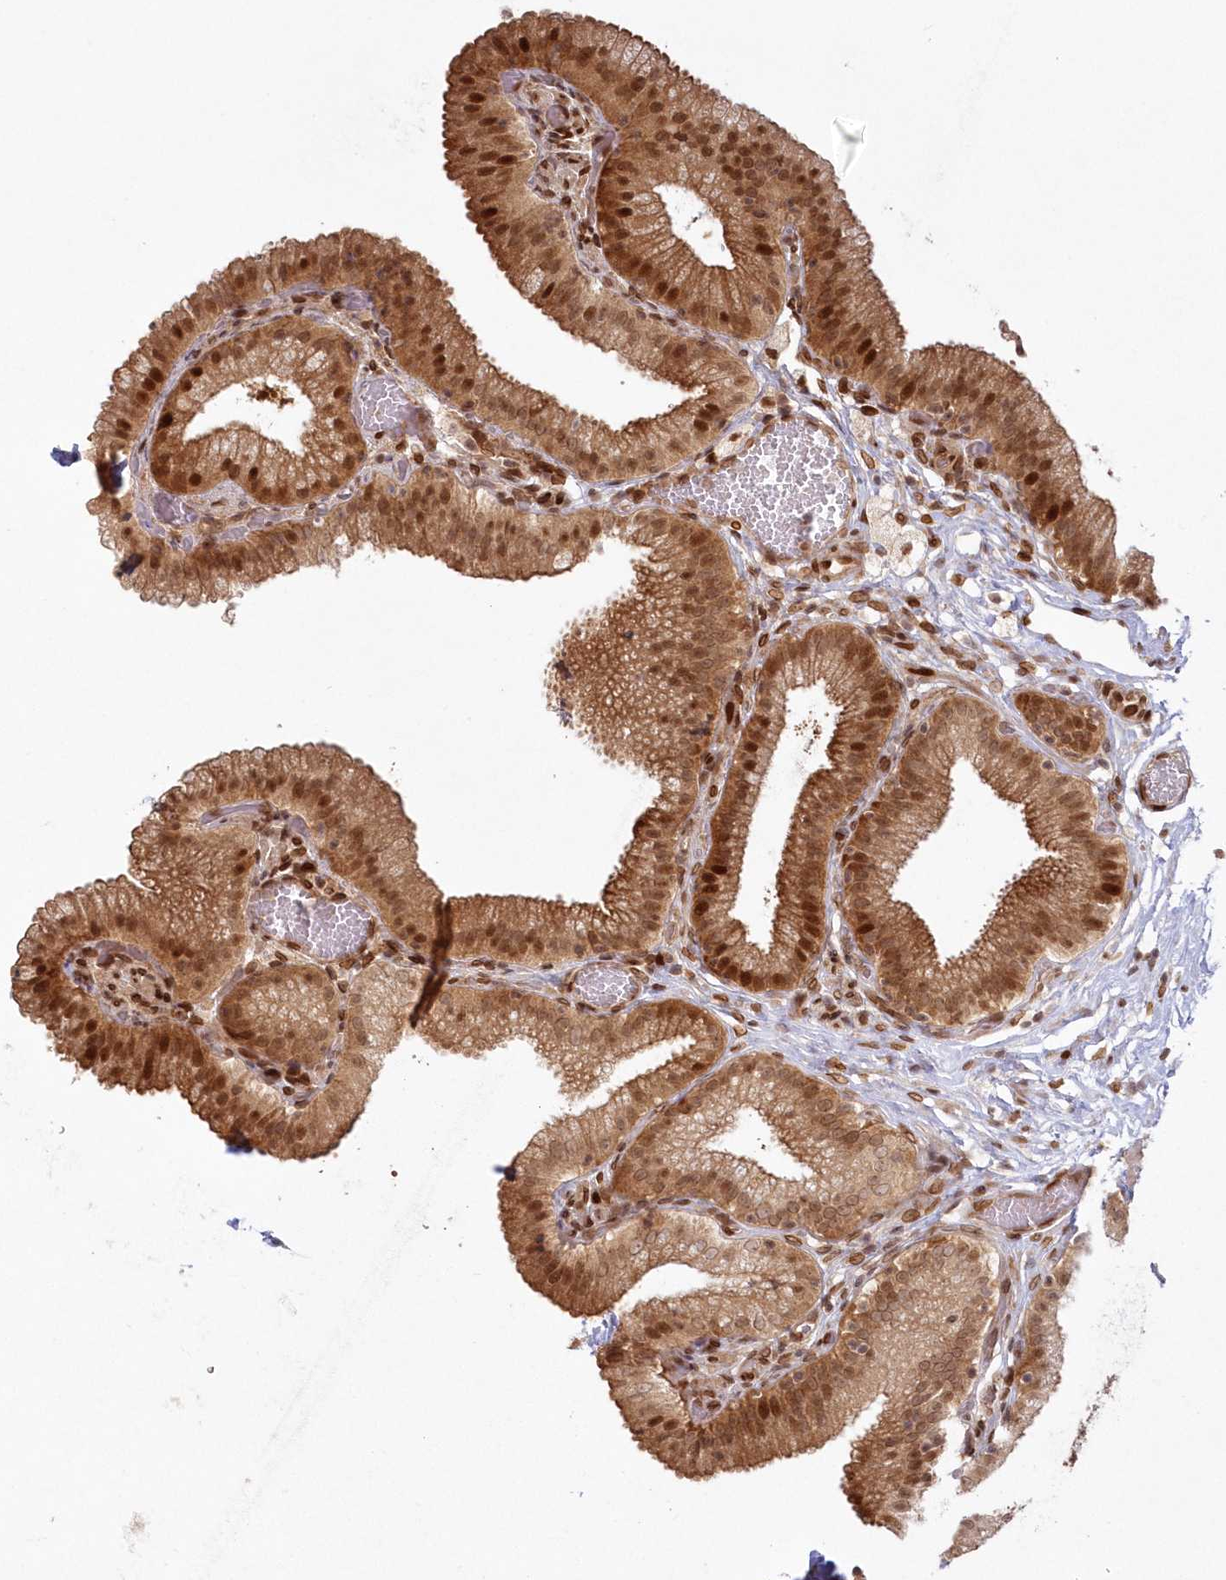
{"staining": {"intensity": "strong", "quantity": ">75%", "location": "cytoplasmic/membranous,nuclear"}, "tissue": "gallbladder", "cell_type": "Glandular cells", "image_type": "normal", "snomed": [{"axis": "morphology", "description": "Normal tissue, NOS"}, {"axis": "topography", "description": "Gallbladder"}], "caption": "Strong cytoplasmic/membranous,nuclear protein expression is present in approximately >75% of glandular cells in gallbladder.", "gene": "TOGARAM2", "patient": {"sex": "male", "age": 54}}